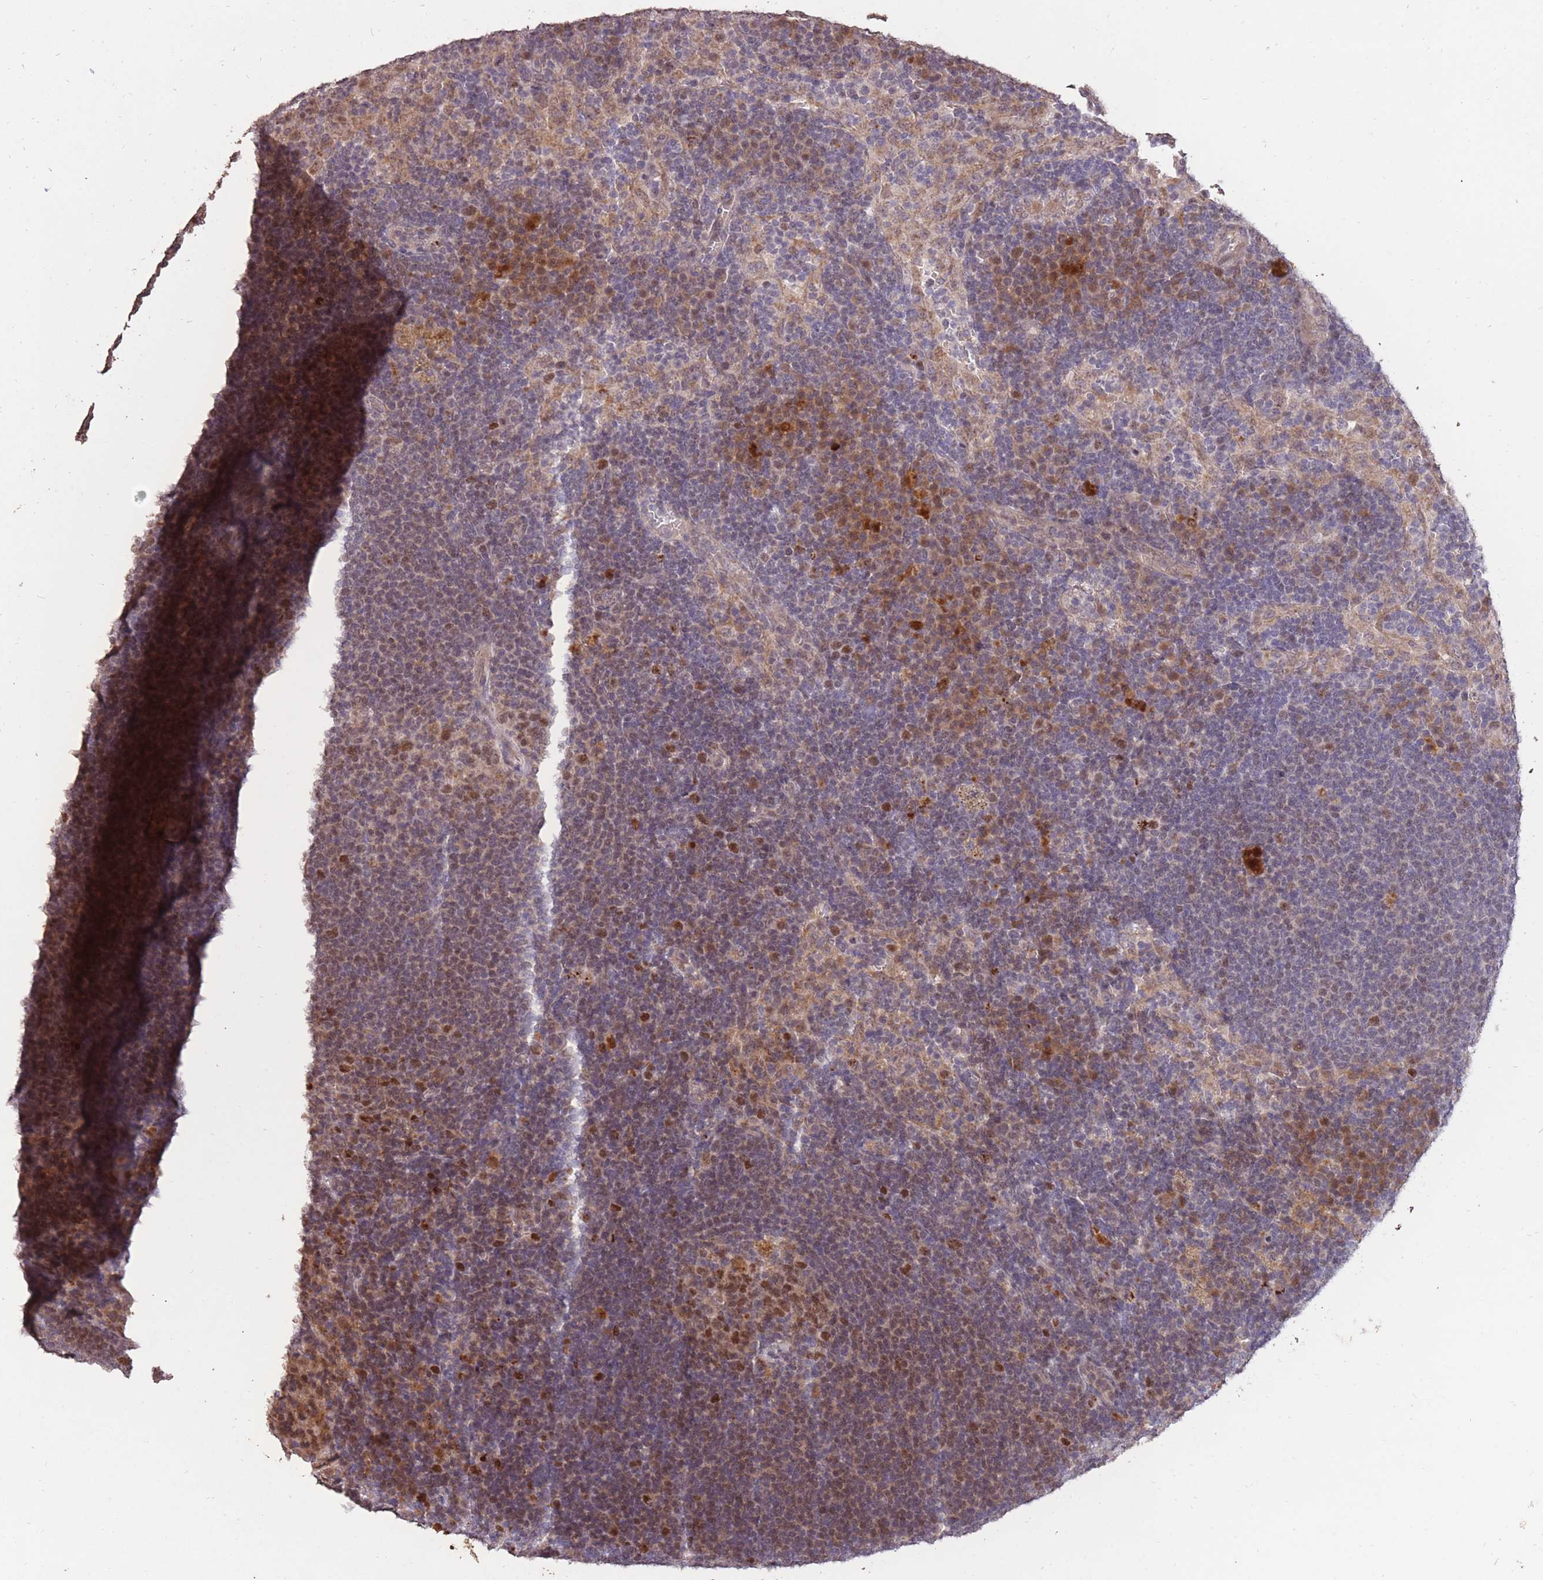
{"staining": {"intensity": "moderate", "quantity": "25%-75%", "location": "nuclear"}, "tissue": "lymph node", "cell_type": "Germinal center cells", "image_type": "normal", "snomed": [{"axis": "morphology", "description": "Normal tissue, NOS"}, {"axis": "topography", "description": "Lymph node"}], "caption": "Immunohistochemical staining of benign human lymph node exhibits moderate nuclear protein positivity in about 25%-75% of germinal center cells.", "gene": "RGS14", "patient": {"sex": "female", "age": 70}}